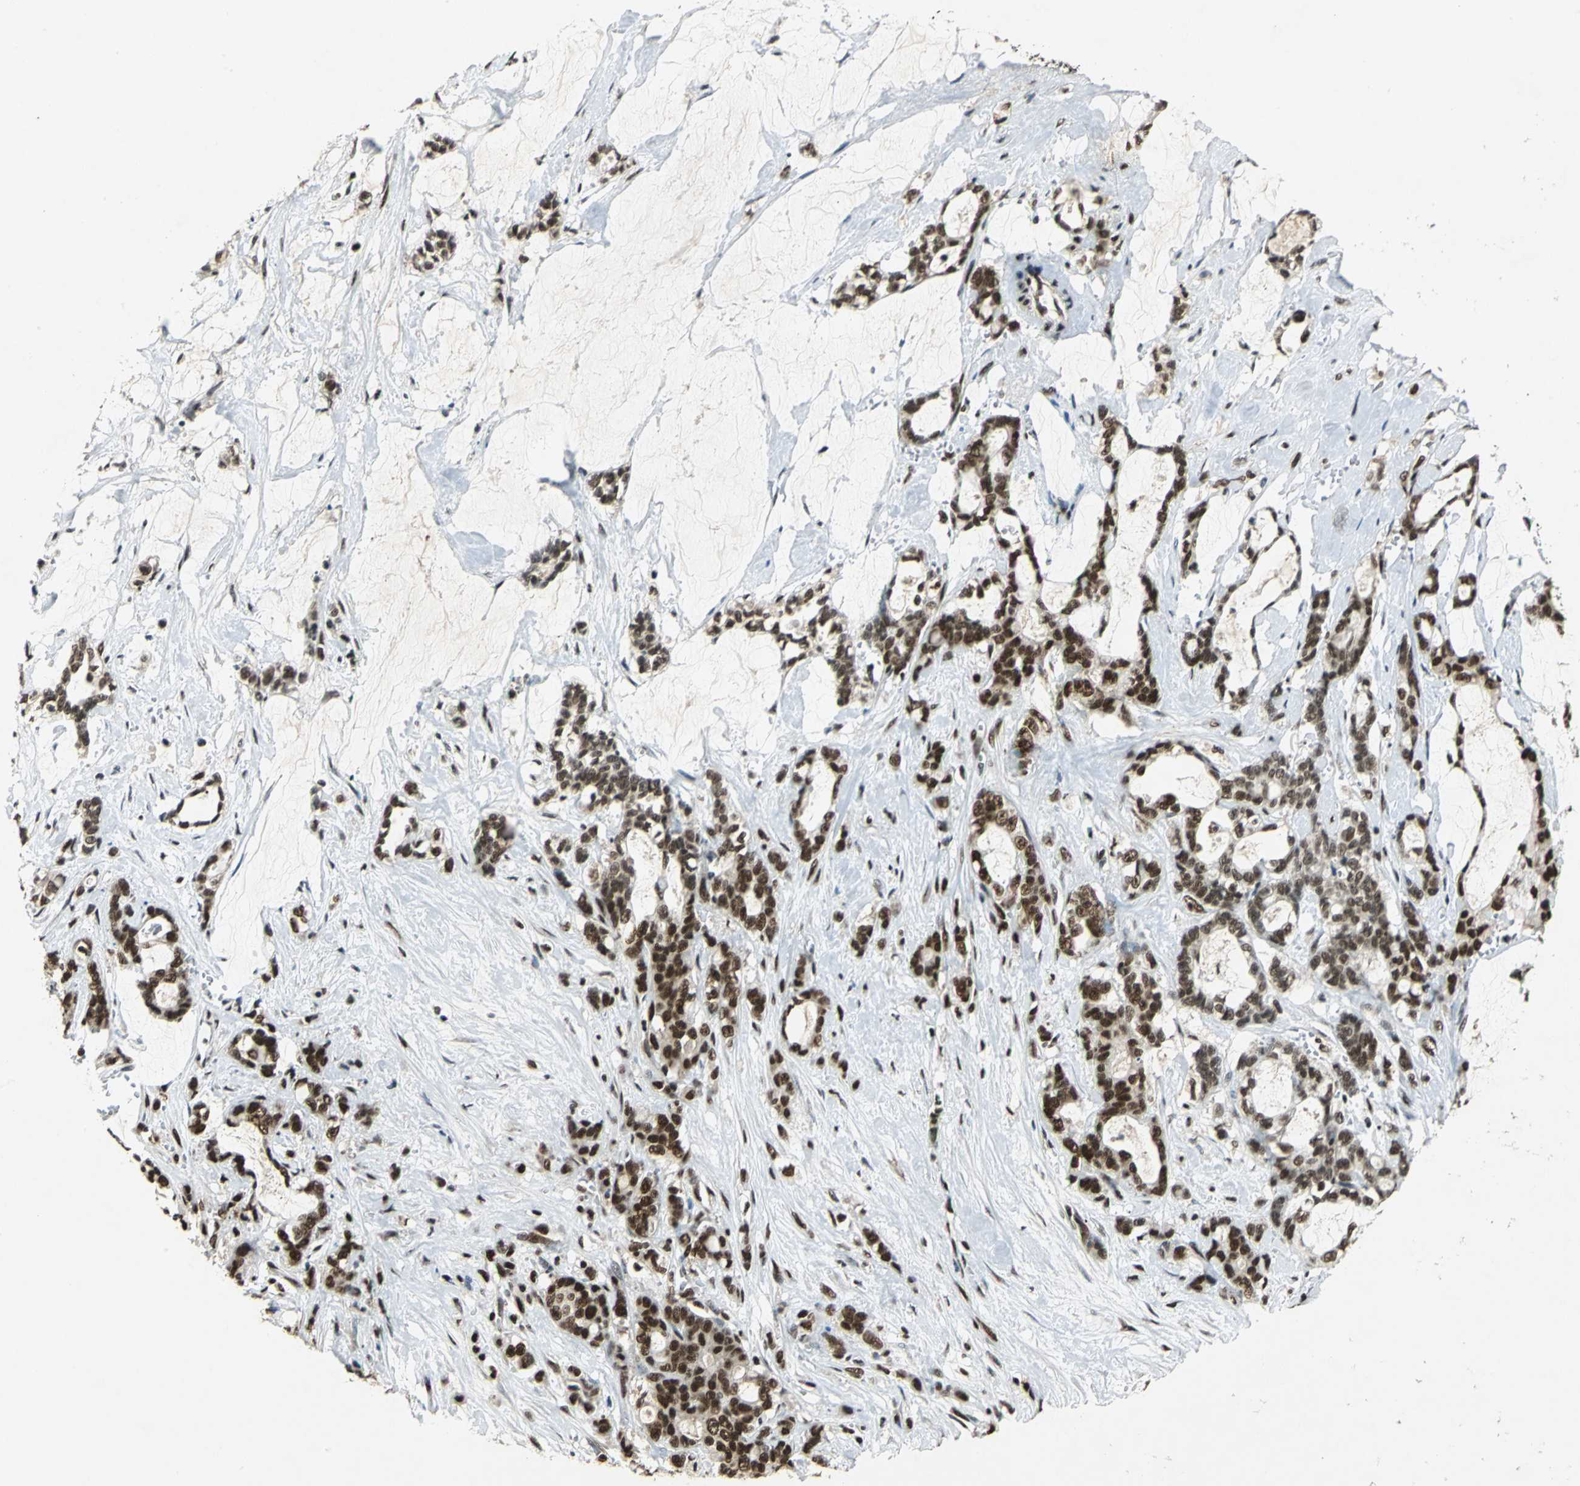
{"staining": {"intensity": "strong", "quantity": ">75%", "location": "nuclear"}, "tissue": "pancreatic cancer", "cell_type": "Tumor cells", "image_type": "cancer", "snomed": [{"axis": "morphology", "description": "Adenocarcinoma, NOS"}, {"axis": "topography", "description": "Pancreas"}], "caption": "Immunohistochemical staining of human pancreatic cancer reveals strong nuclear protein staining in approximately >75% of tumor cells.", "gene": "MTA2", "patient": {"sex": "female", "age": 73}}